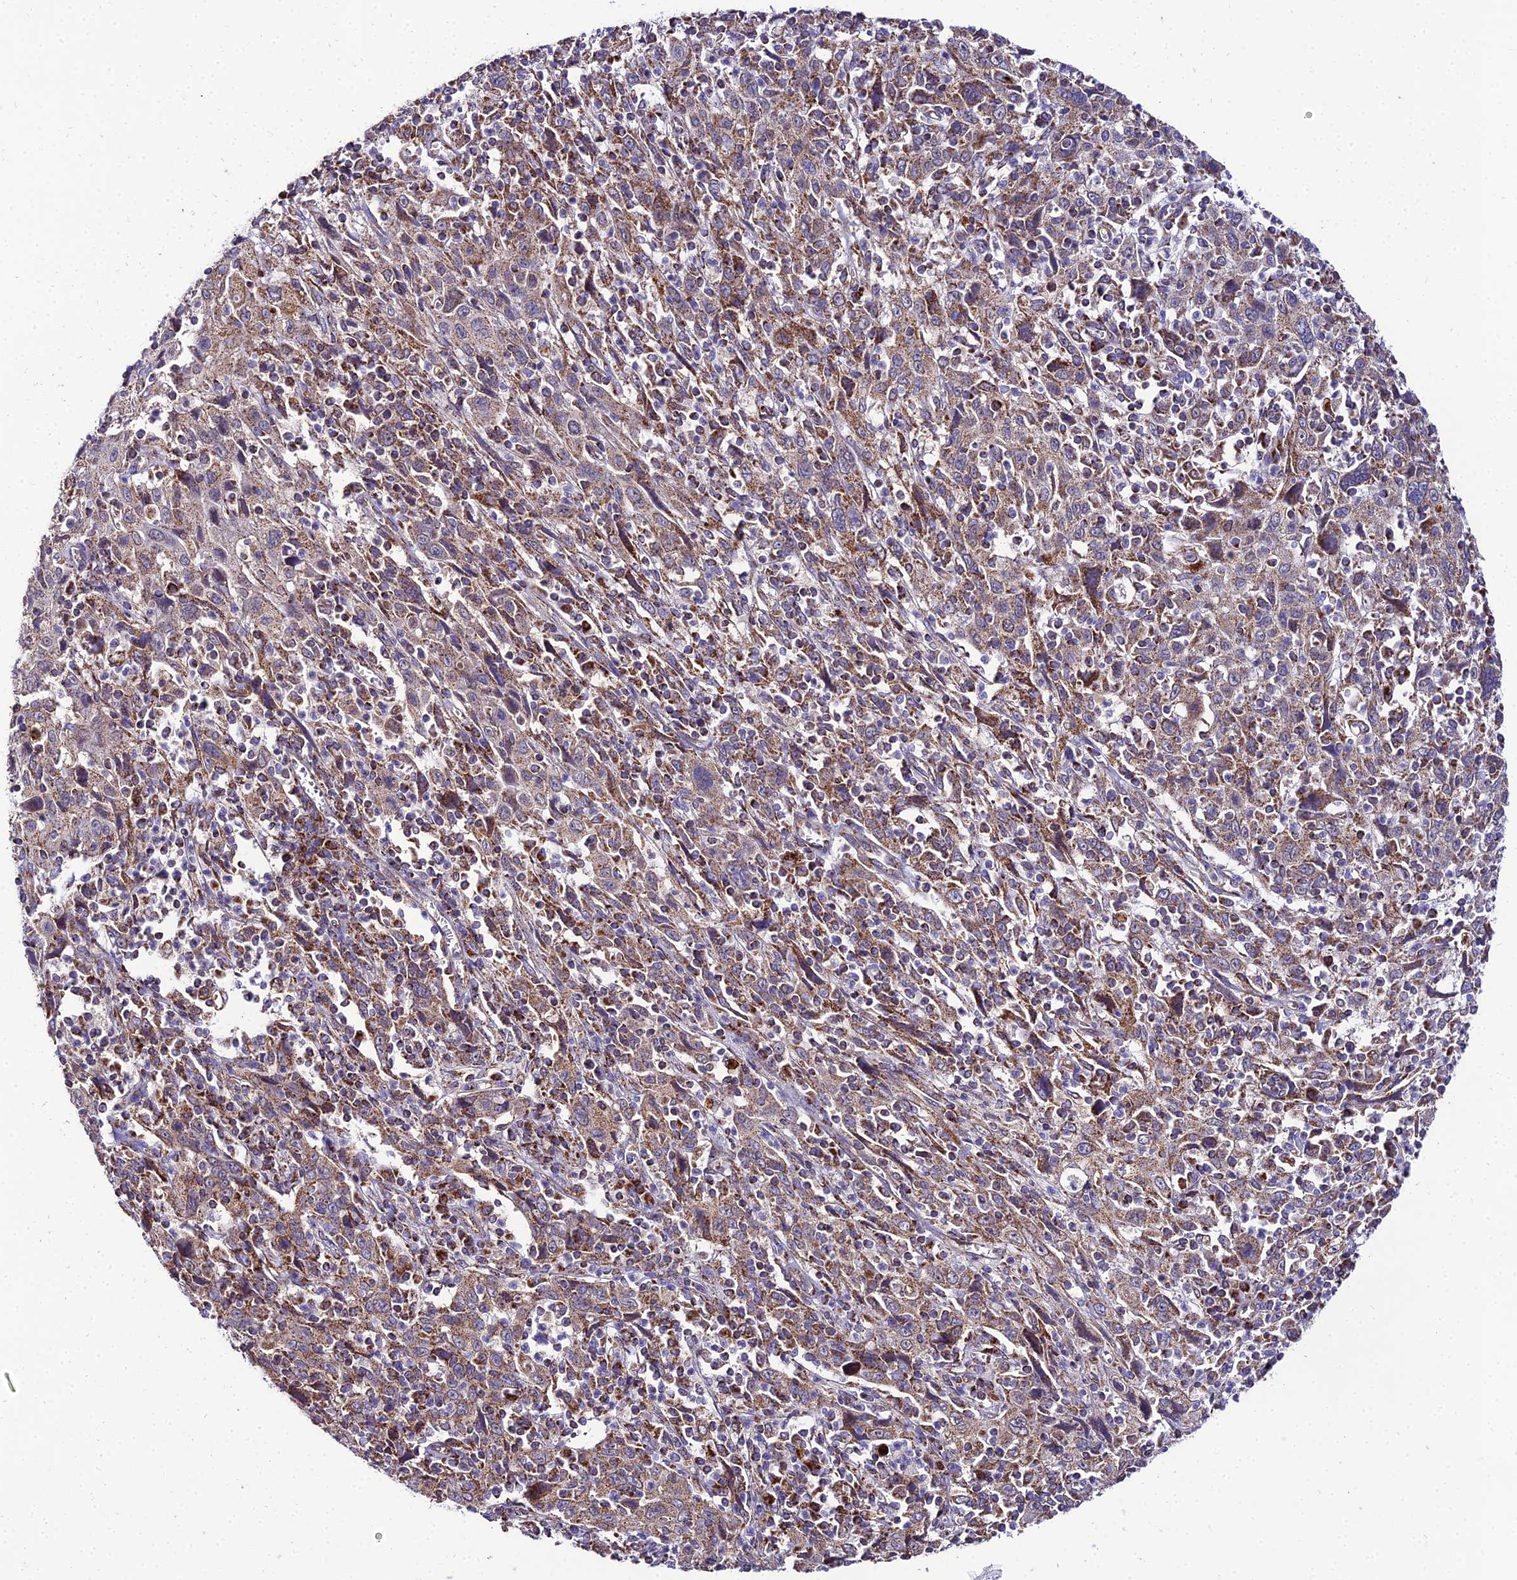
{"staining": {"intensity": "moderate", "quantity": ">75%", "location": "cytoplasmic/membranous"}, "tissue": "cervical cancer", "cell_type": "Tumor cells", "image_type": "cancer", "snomed": [{"axis": "morphology", "description": "Squamous cell carcinoma, NOS"}, {"axis": "topography", "description": "Cervix"}], "caption": "High-magnification brightfield microscopy of cervical cancer (squamous cell carcinoma) stained with DAB (brown) and counterstained with hematoxylin (blue). tumor cells exhibit moderate cytoplasmic/membranous positivity is seen in about>75% of cells.", "gene": "PSMD2", "patient": {"sex": "female", "age": 46}}